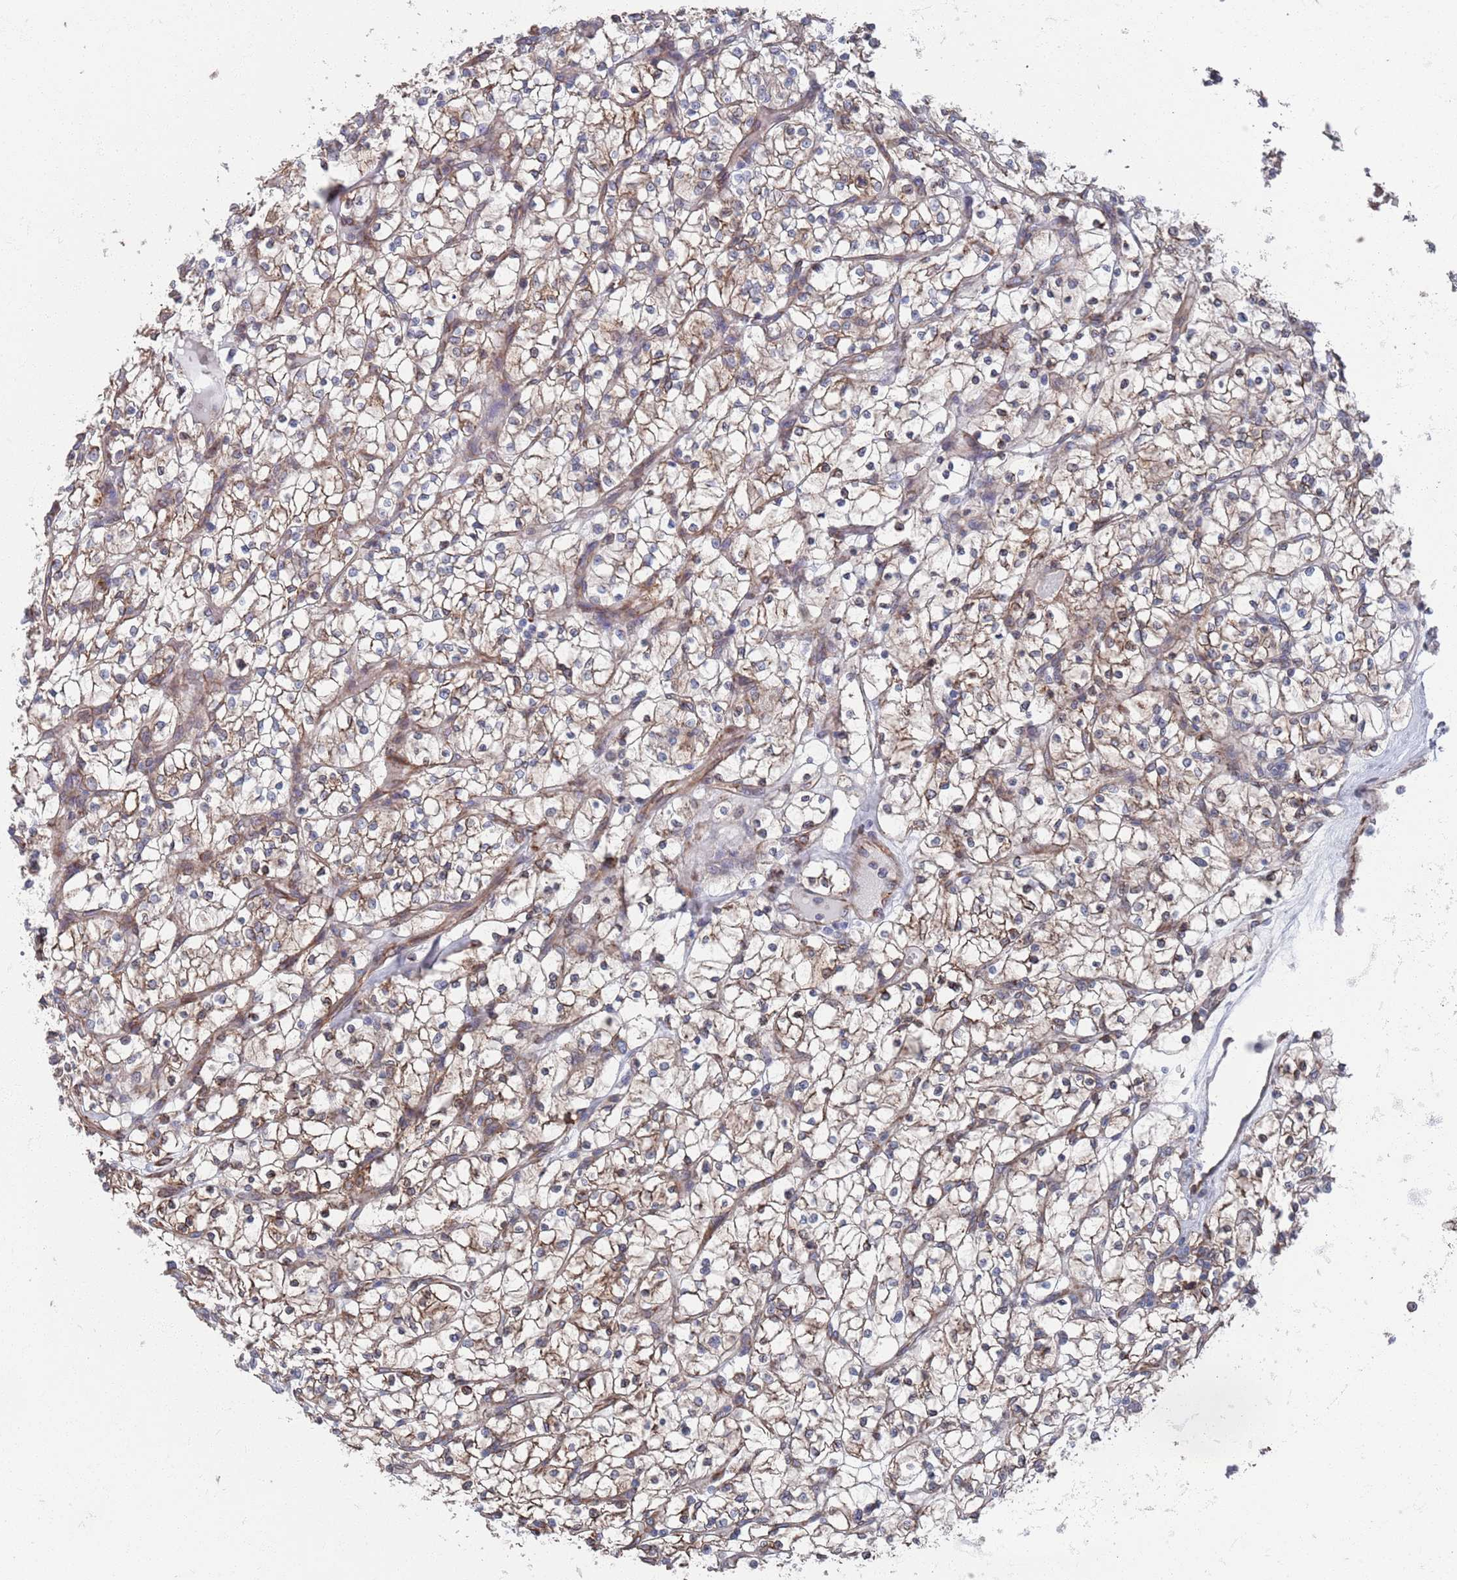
{"staining": {"intensity": "moderate", "quantity": "25%-75%", "location": "cytoplasmic/membranous"}, "tissue": "renal cancer", "cell_type": "Tumor cells", "image_type": "cancer", "snomed": [{"axis": "morphology", "description": "Adenocarcinoma, NOS"}, {"axis": "topography", "description": "Kidney"}], "caption": "There is medium levels of moderate cytoplasmic/membranous positivity in tumor cells of renal cancer, as demonstrated by immunohistochemical staining (brown color).", "gene": "CCDC106", "patient": {"sex": "female", "age": 64}}